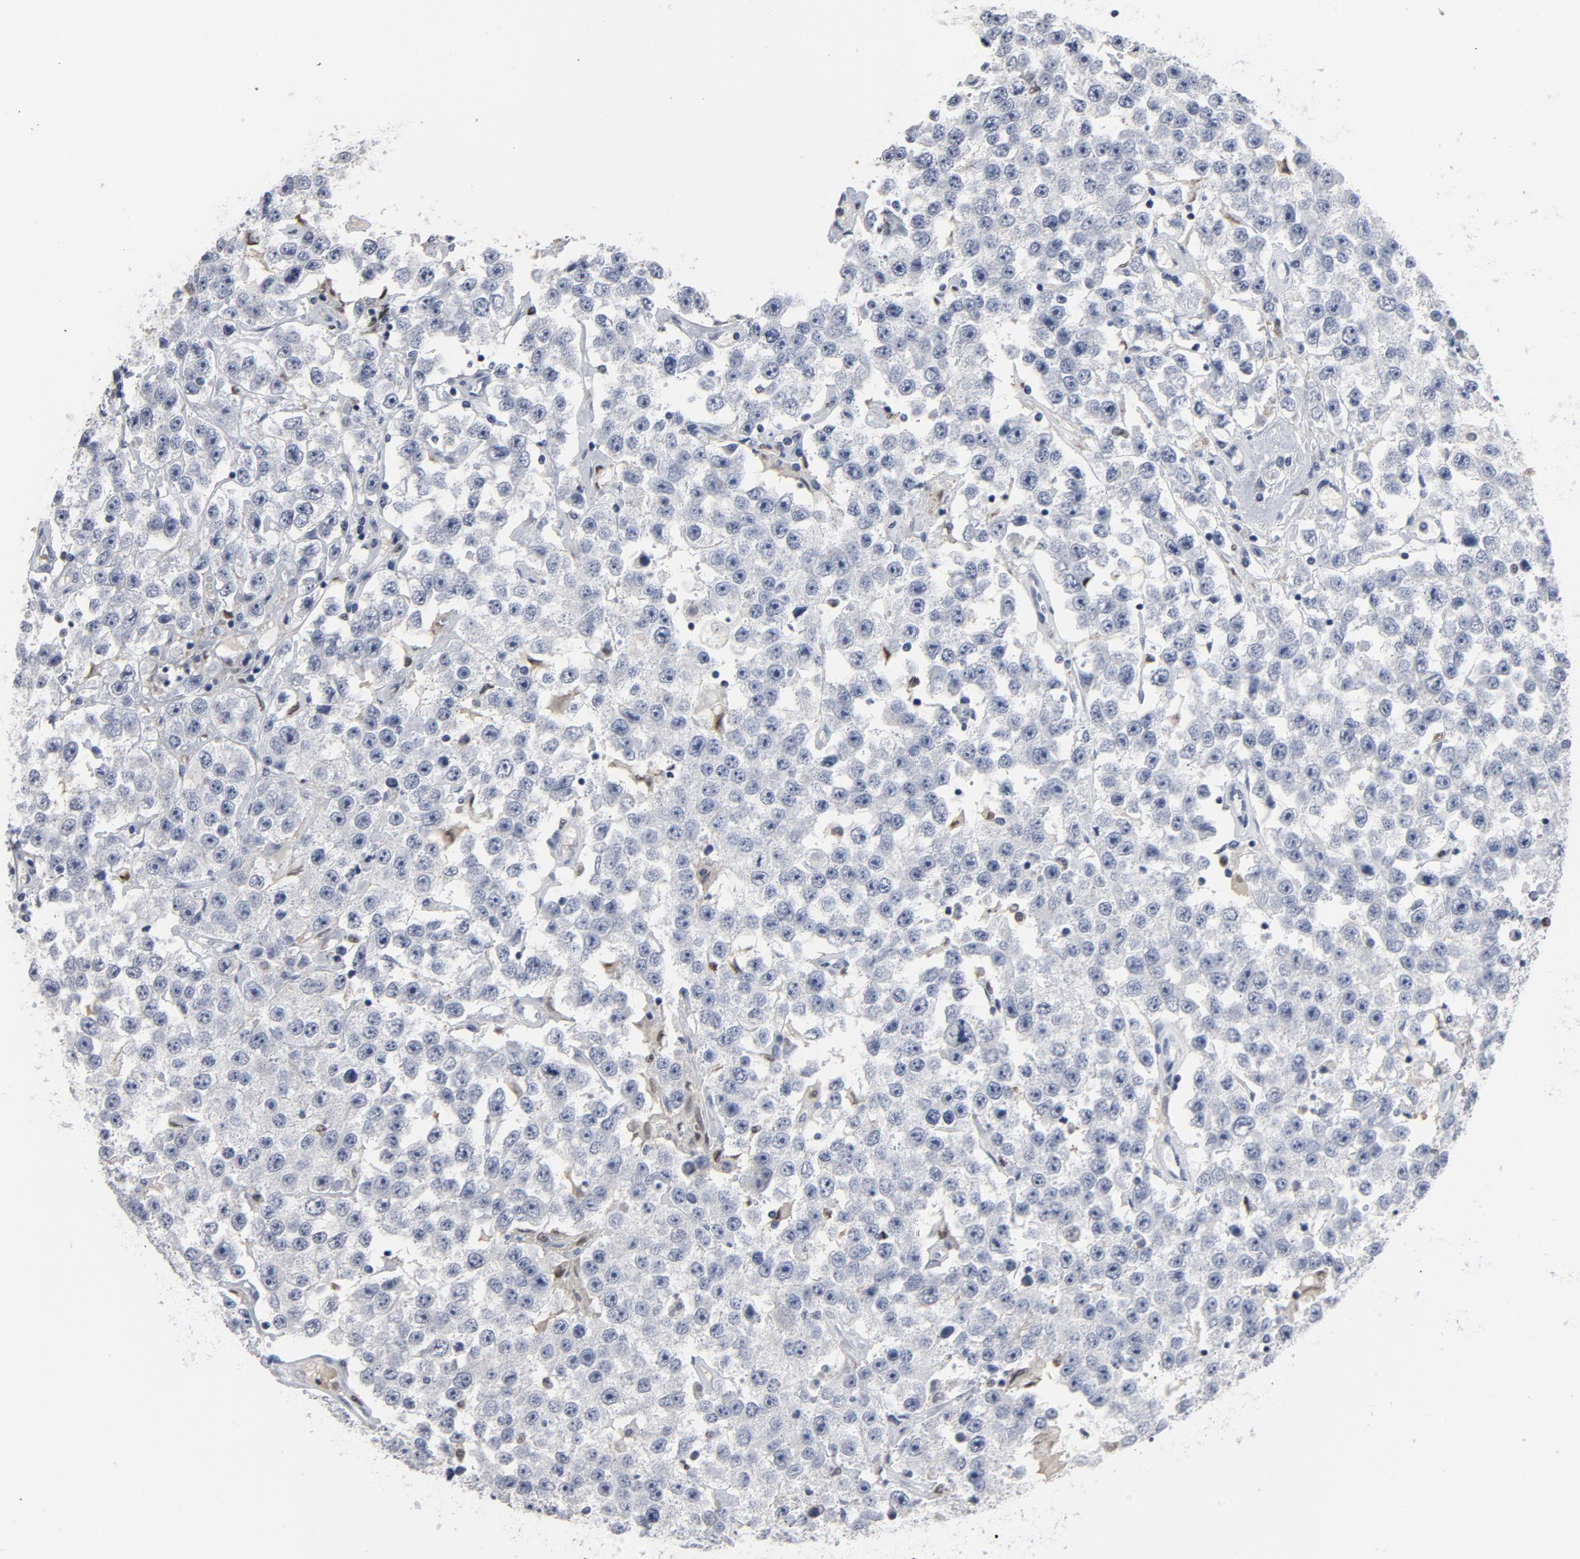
{"staining": {"intensity": "negative", "quantity": "none", "location": "none"}, "tissue": "testis cancer", "cell_type": "Tumor cells", "image_type": "cancer", "snomed": [{"axis": "morphology", "description": "Seminoma, NOS"}, {"axis": "topography", "description": "Testis"}], "caption": "DAB immunohistochemical staining of testis seminoma shows no significant expression in tumor cells.", "gene": "SPI1", "patient": {"sex": "male", "age": 52}}